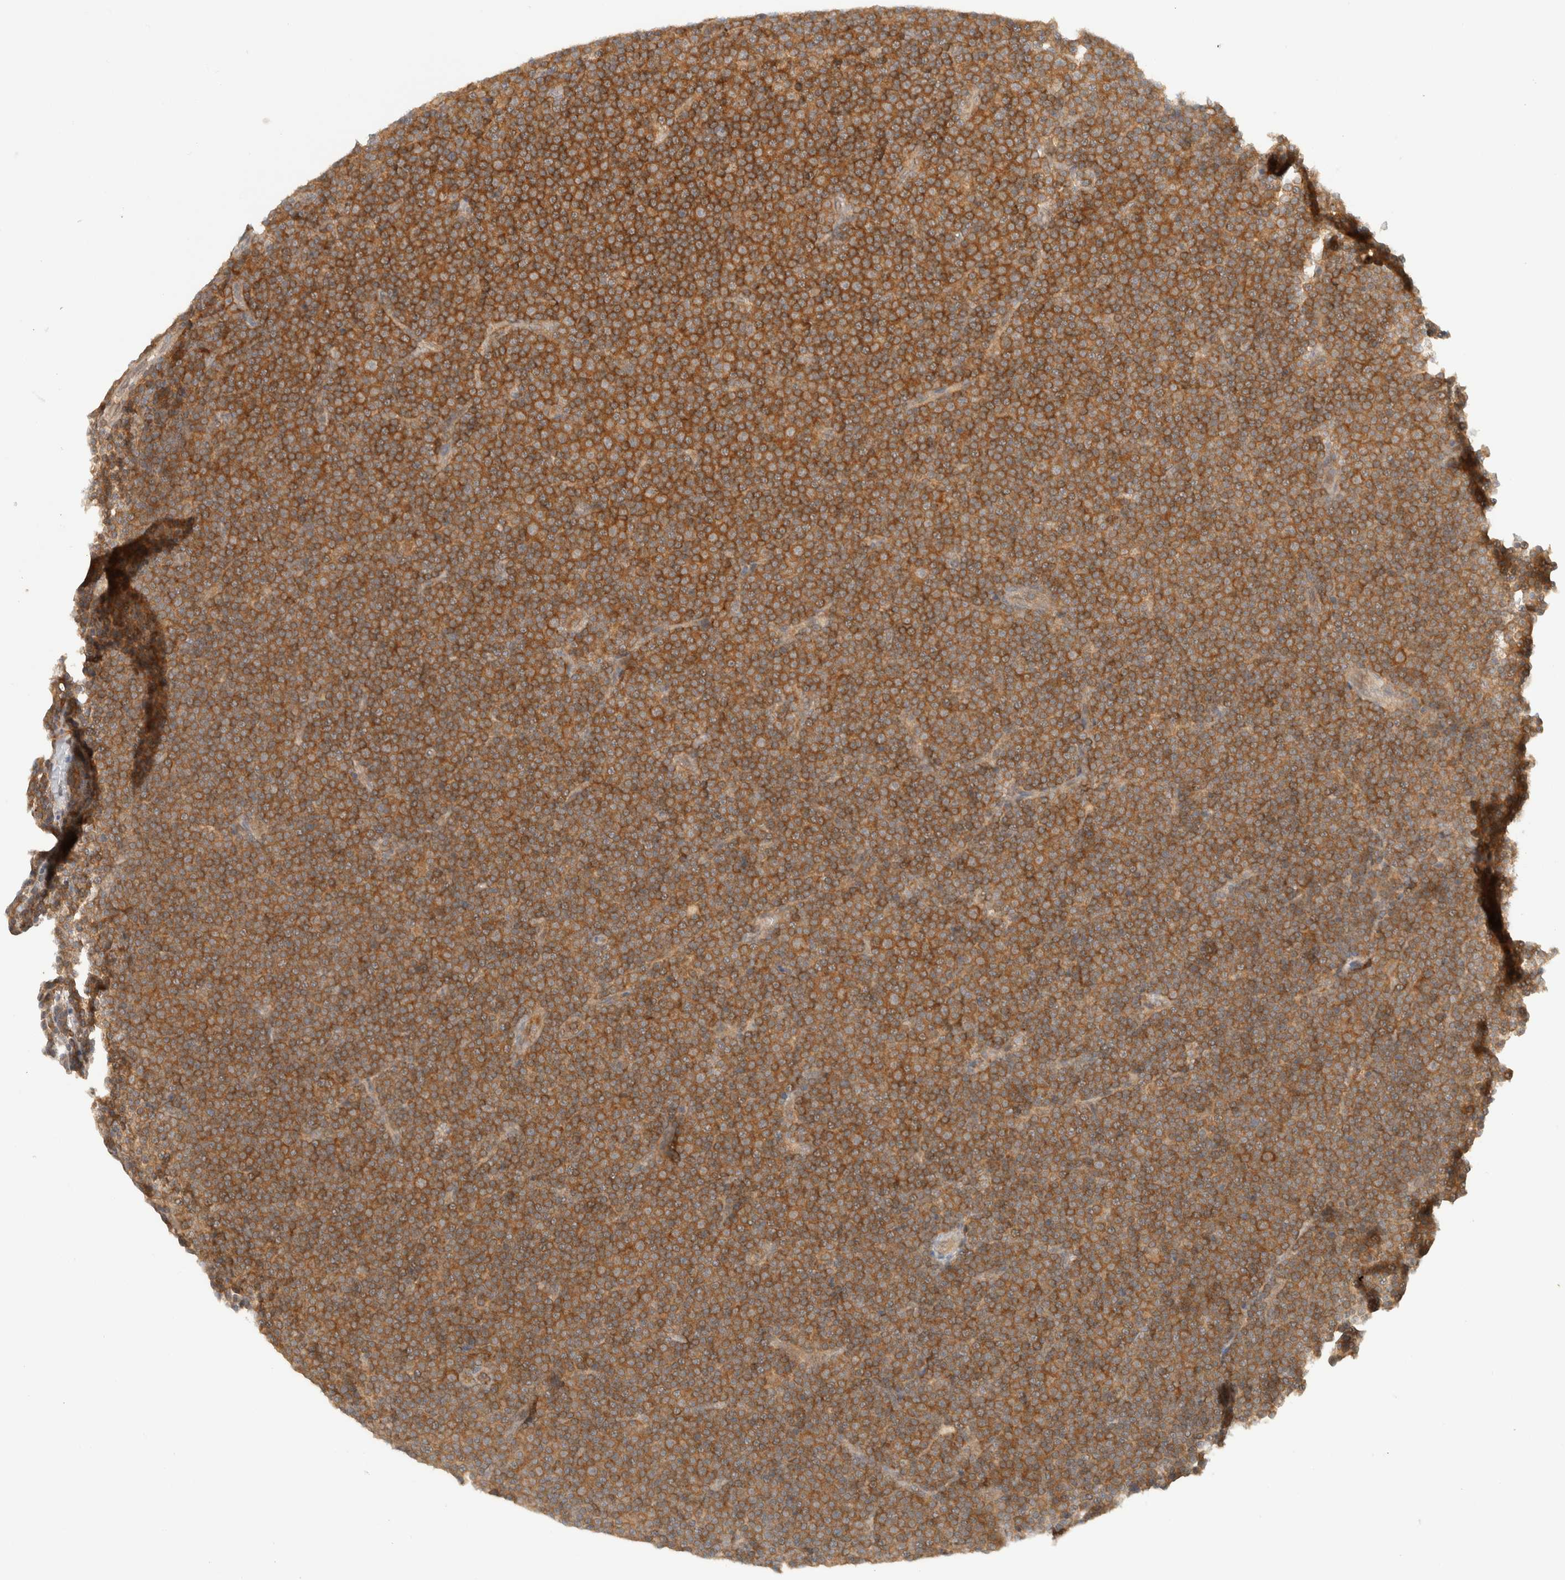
{"staining": {"intensity": "strong", "quantity": ">75%", "location": "cytoplasmic/membranous"}, "tissue": "lymphoma", "cell_type": "Tumor cells", "image_type": "cancer", "snomed": [{"axis": "morphology", "description": "Malignant lymphoma, non-Hodgkin's type, Low grade"}, {"axis": "topography", "description": "Lymph node"}], "caption": "An IHC micrograph of neoplastic tissue is shown. Protein staining in brown highlights strong cytoplasmic/membranous positivity in malignant lymphoma, non-Hodgkin's type (low-grade) within tumor cells. (Stains: DAB in brown, nuclei in blue, Microscopy: brightfield microscopy at high magnification).", "gene": "ARFGEF2", "patient": {"sex": "female", "age": 67}}